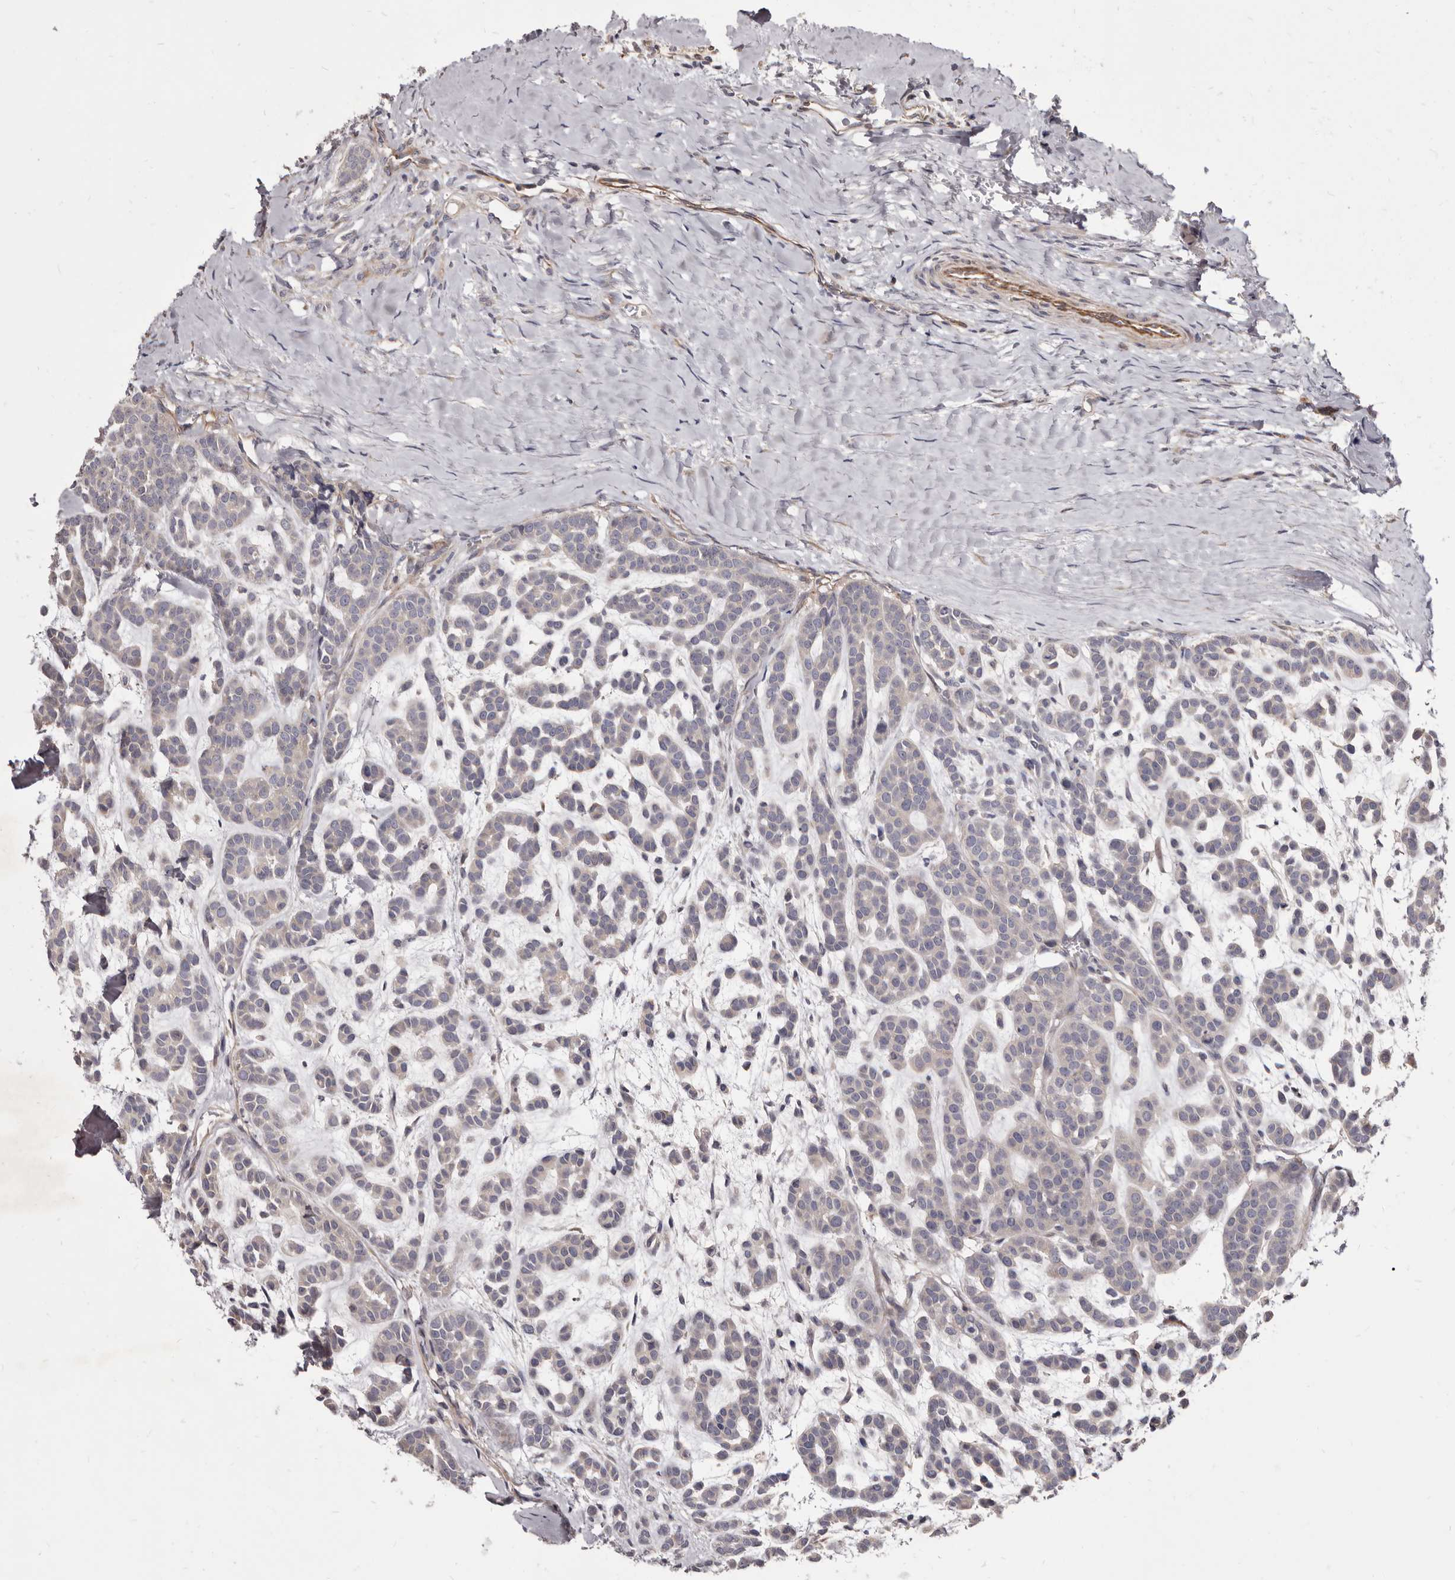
{"staining": {"intensity": "negative", "quantity": "none", "location": "none"}, "tissue": "head and neck cancer", "cell_type": "Tumor cells", "image_type": "cancer", "snomed": [{"axis": "morphology", "description": "Adenocarcinoma, NOS"}, {"axis": "morphology", "description": "Adenoma, NOS"}, {"axis": "topography", "description": "Head-Neck"}], "caption": "Immunohistochemistry of head and neck cancer displays no expression in tumor cells.", "gene": "FAS", "patient": {"sex": "female", "age": 55}}